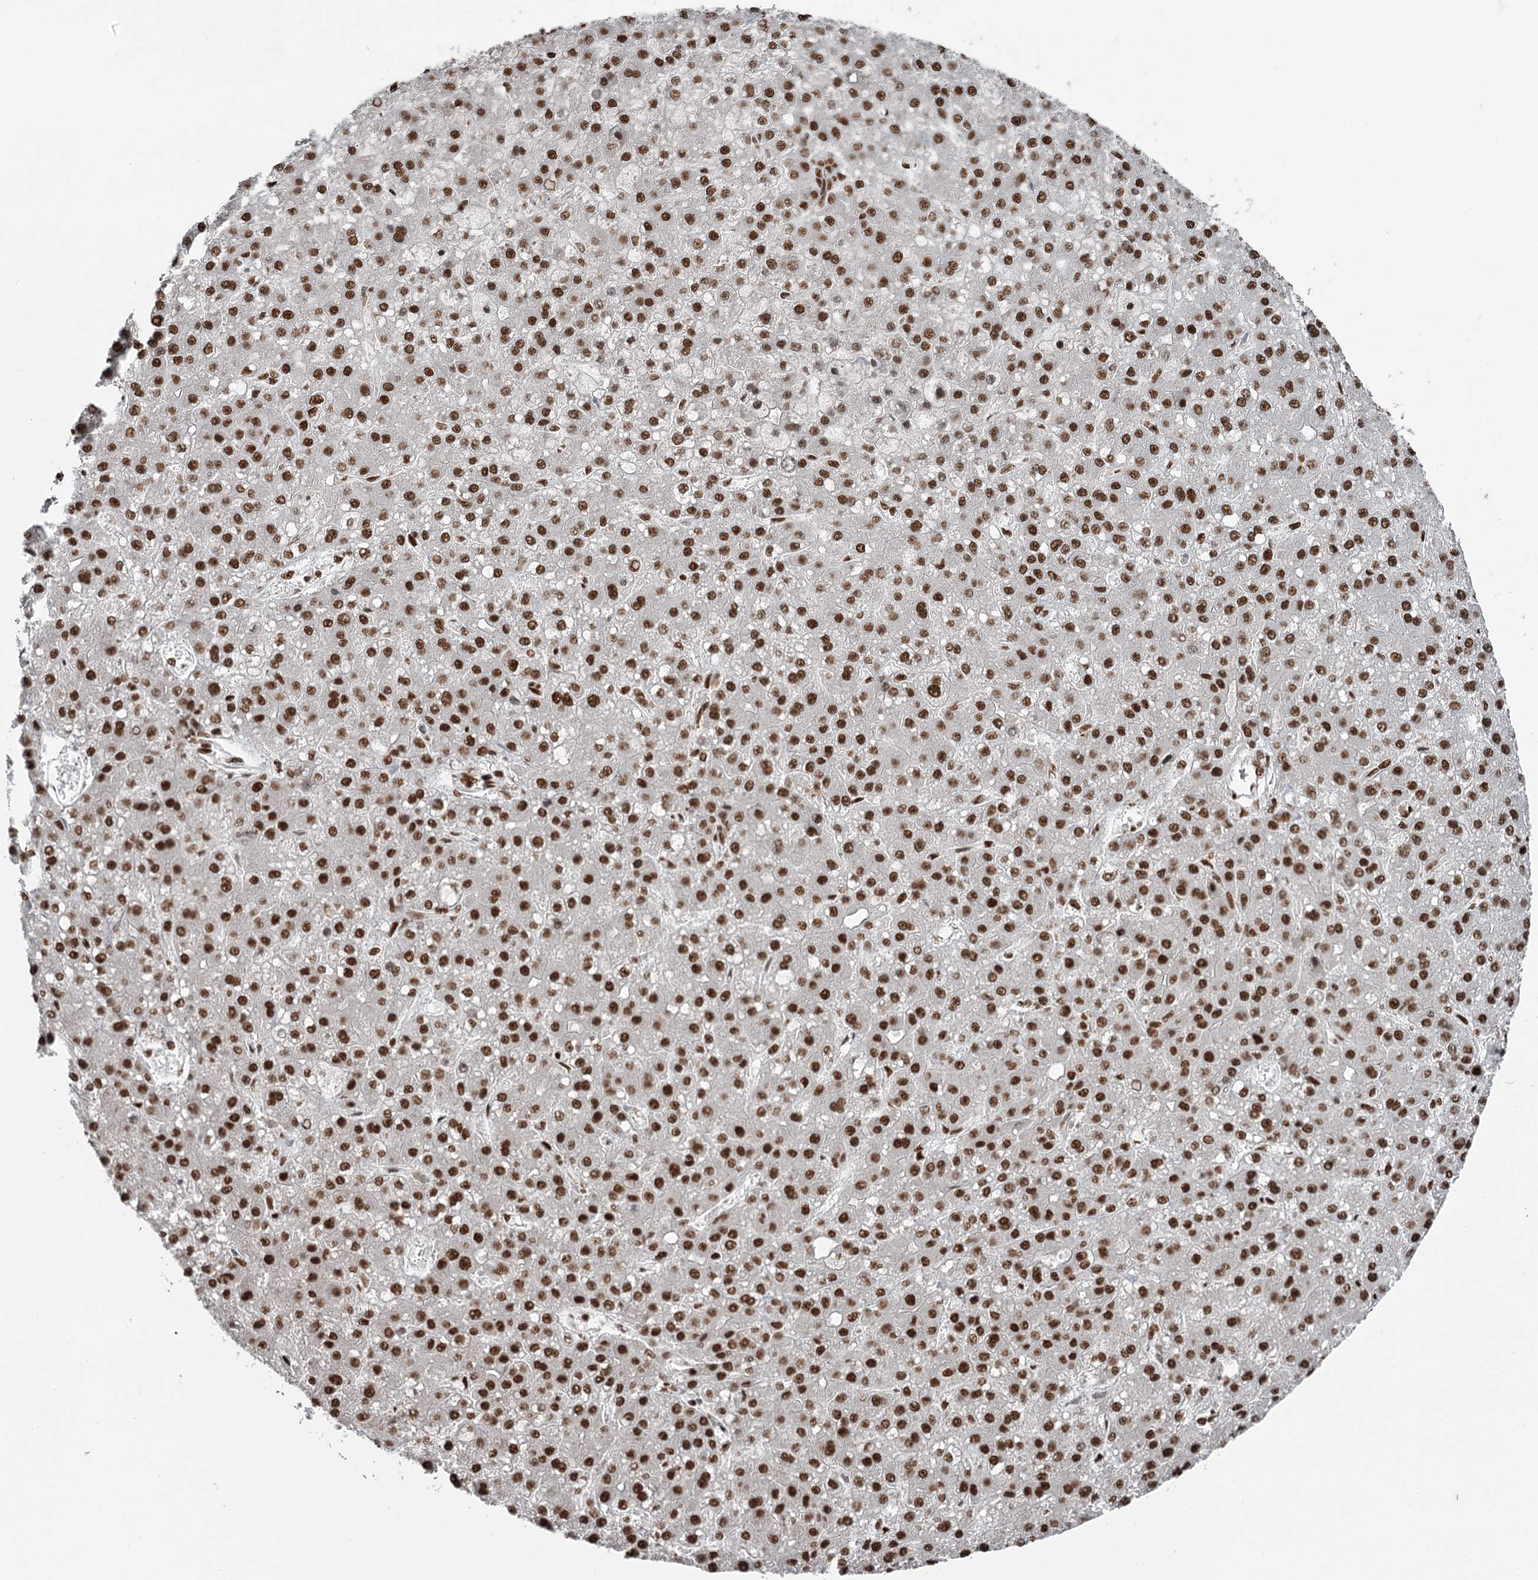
{"staining": {"intensity": "strong", "quantity": ">75%", "location": "nuclear"}, "tissue": "liver cancer", "cell_type": "Tumor cells", "image_type": "cancer", "snomed": [{"axis": "morphology", "description": "Carcinoma, Hepatocellular, NOS"}, {"axis": "topography", "description": "Liver"}], "caption": "DAB immunohistochemical staining of human liver hepatocellular carcinoma reveals strong nuclear protein expression in approximately >75% of tumor cells.", "gene": "RBBP7", "patient": {"sex": "male", "age": 67}}